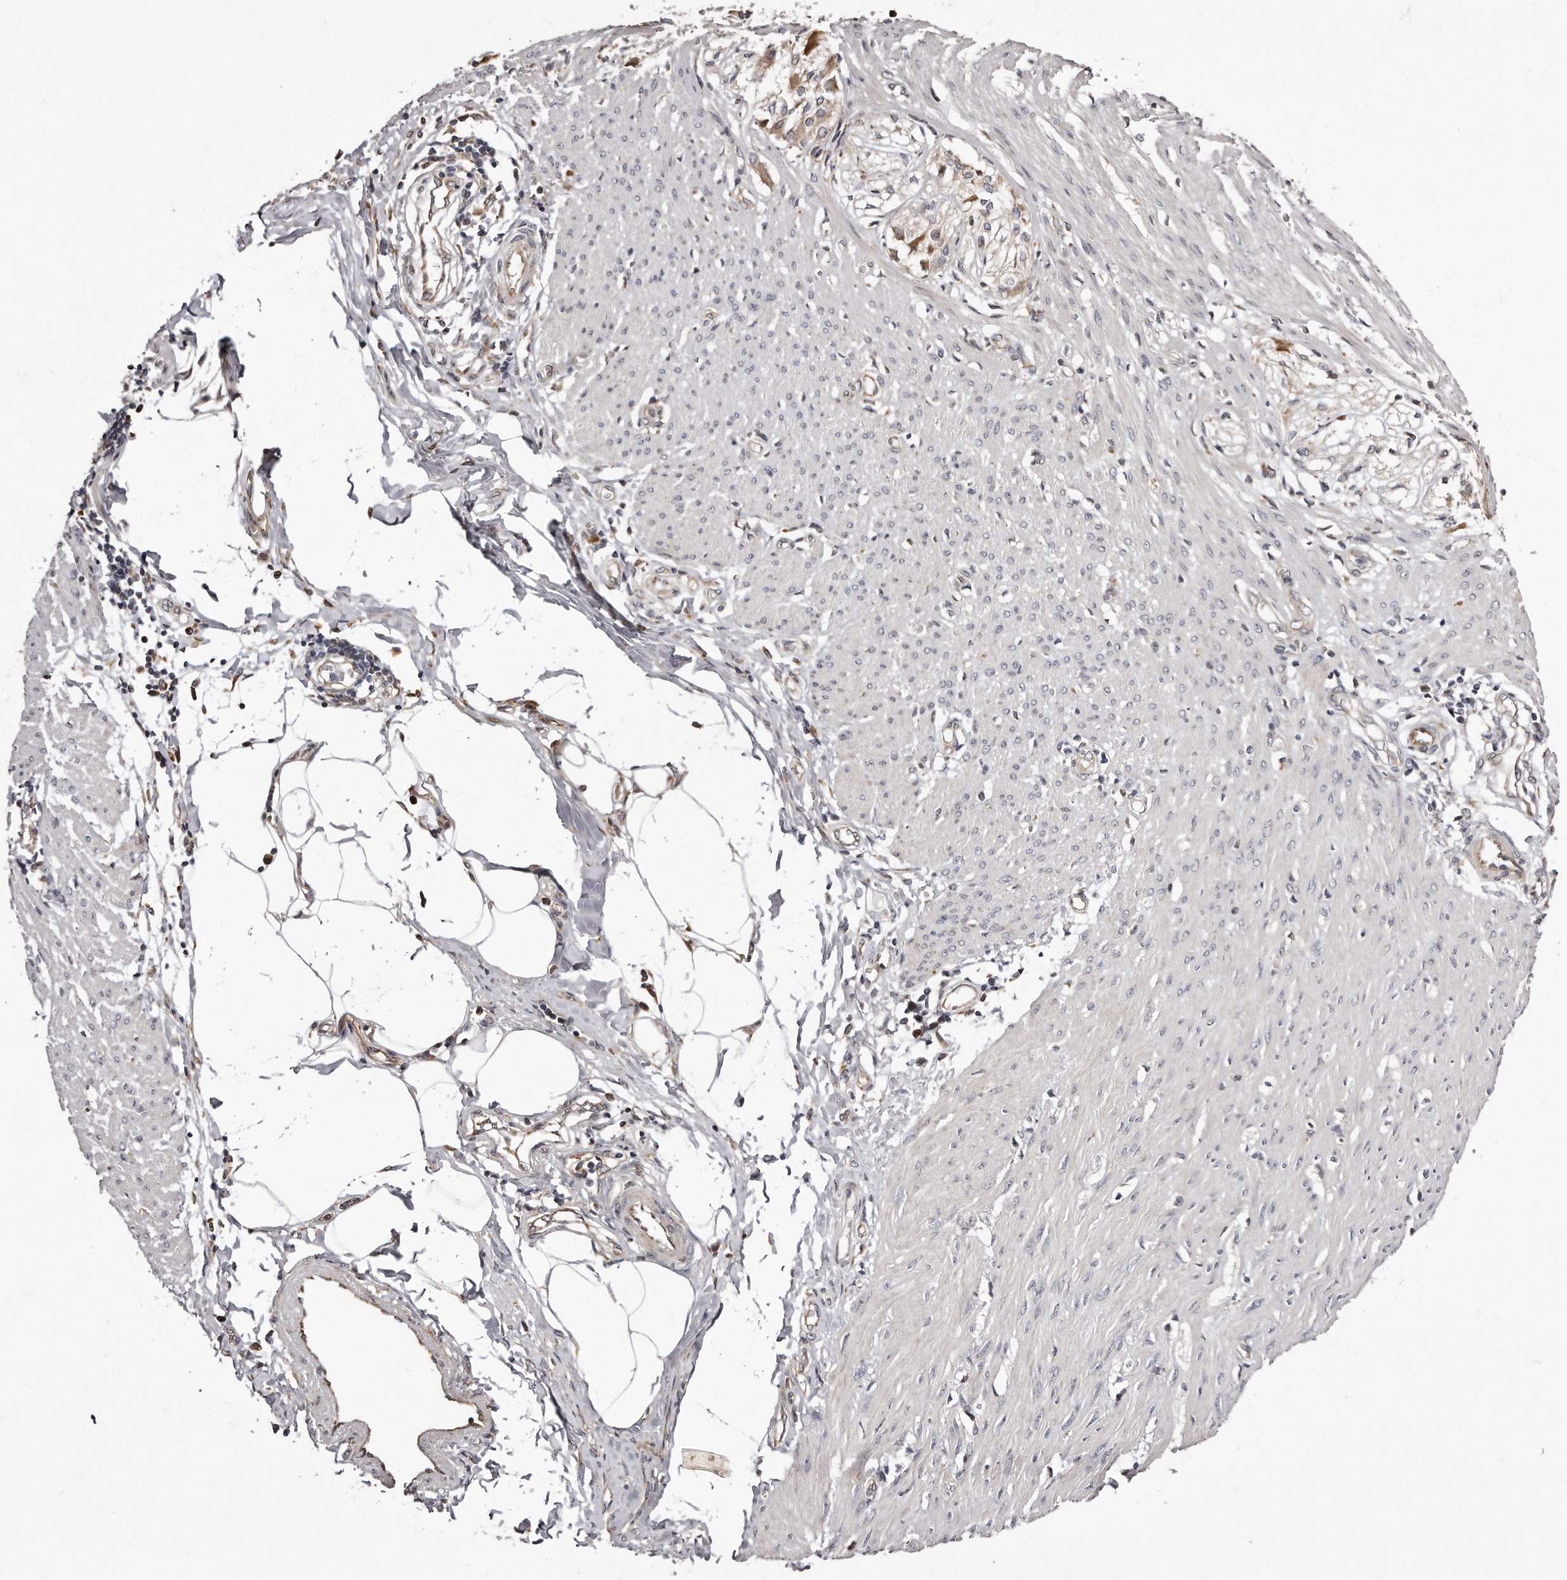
{"staining": {"intensity": "negative", "quantity": "none", "location": "none"}, "tissue": "smooth muscle", "cell_type": "Smooth muscle cells", "image_type": "normal", "snomed": [{"axis": "morphology", "description": "Normal tissue, NOS"}, {"axis": "morphology", "description": "Adenocarcinoma, NOS"}, {"axis": "topography", "description": "Colon"}, {"axis": "topography", "description": "Peripheral nerve tissue"}], "caption": "This is an IHC micrograph of normal human smooth muscle. There is no positivity in smooth muscle cells.", "gene": "TRAPPC14", "patient": {"sex": "male", "age": 14}}